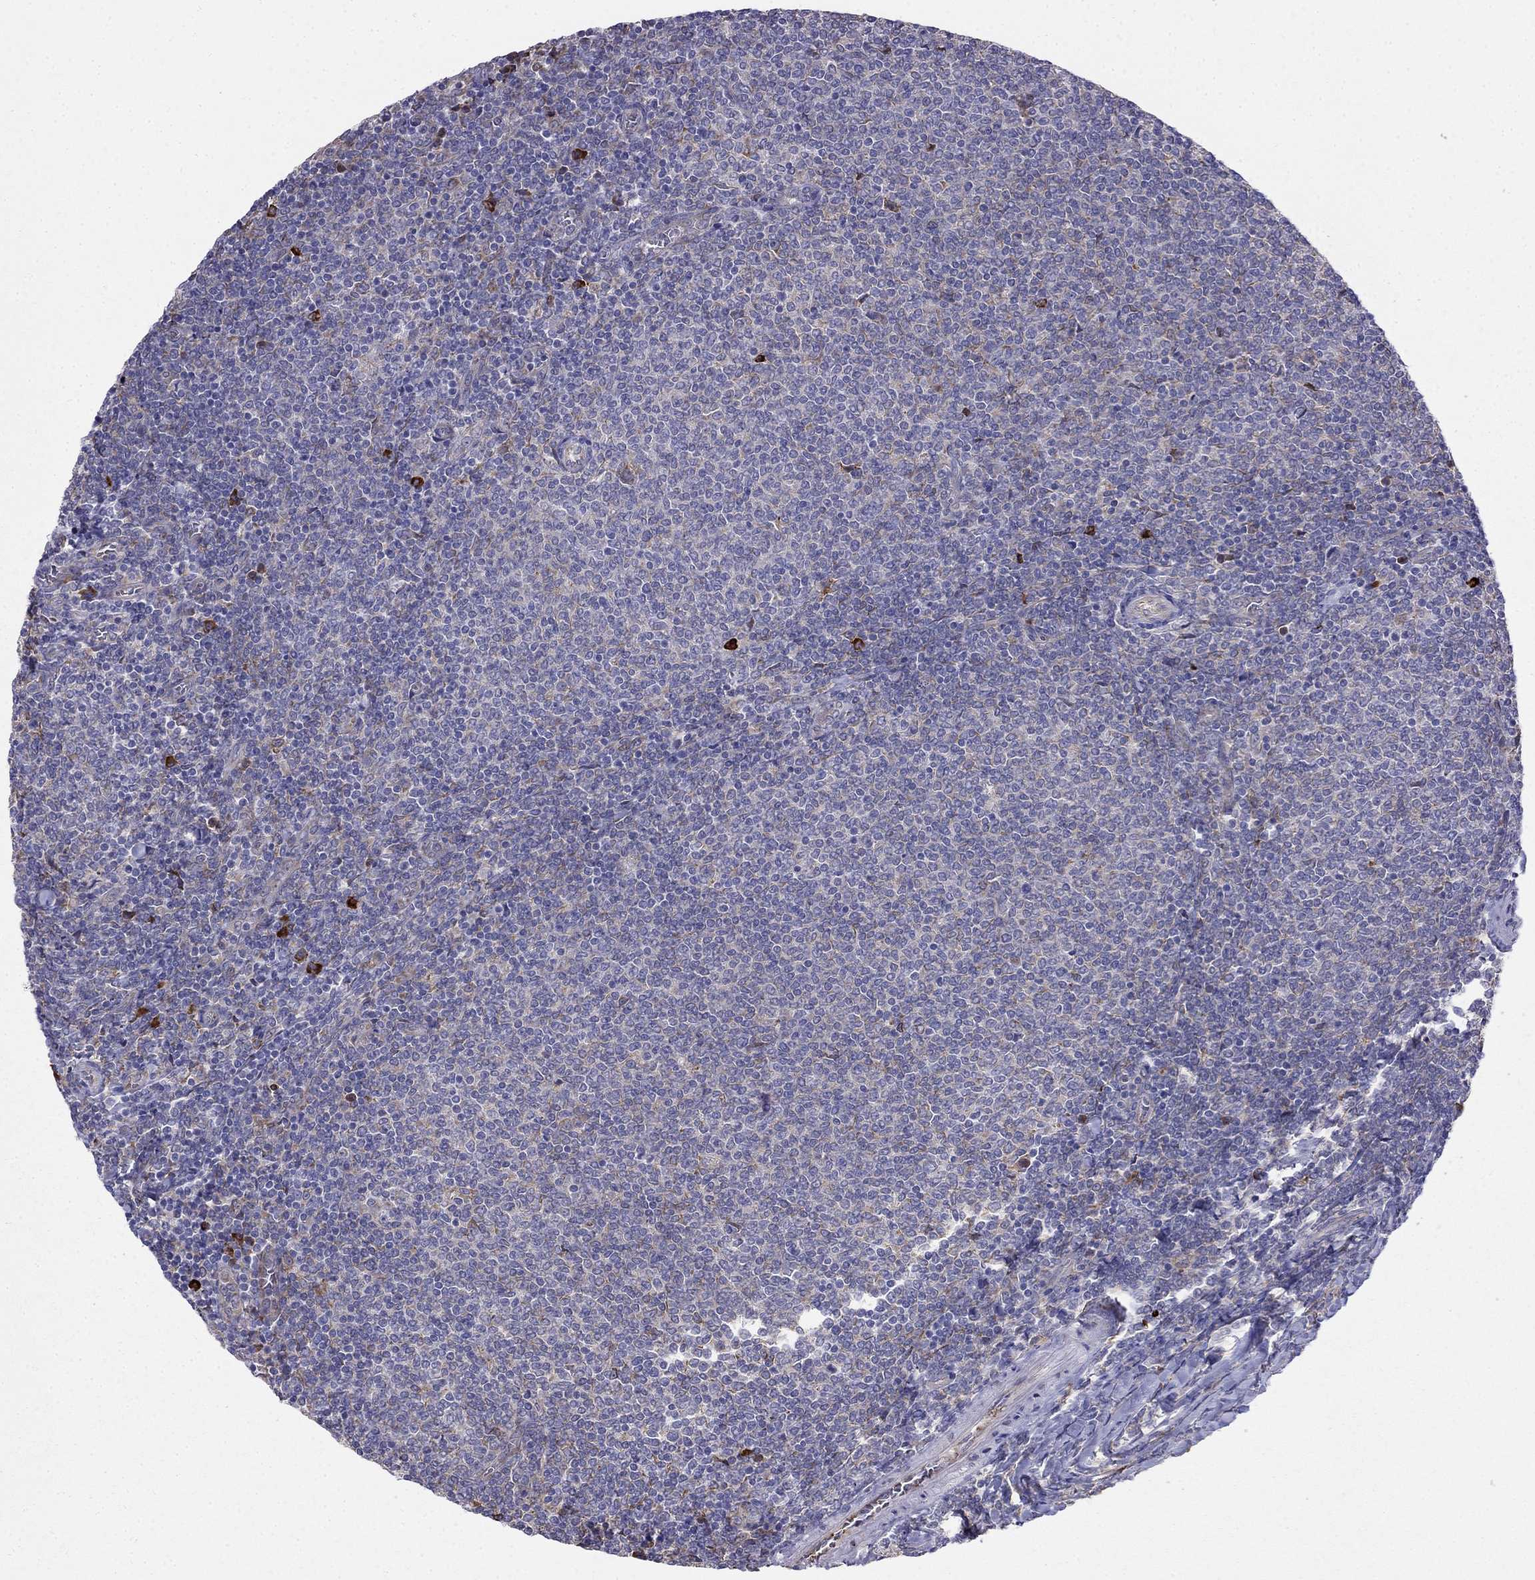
{"staining": {"intensity": "negative", "quantity": "none", "location": "none"}, "tissue": "lymphoma", "cell_type": "Tumor cells", "image_type": "cancer", "snomed": [{"axis": "morphology", "description": "Malignant lymphoma, non-Hodgkin's type, Low grade"}, {"axis": "topography", "description": "Lymph node"}], "caption": "Tumor cells are negative for brown protein staining in lymphoma. (DAB immunohistochemistry visualized using brightfield microscopy, high magnification).", "gene": "LONRF2", "patient": {"sex": "male", "age": 52}}